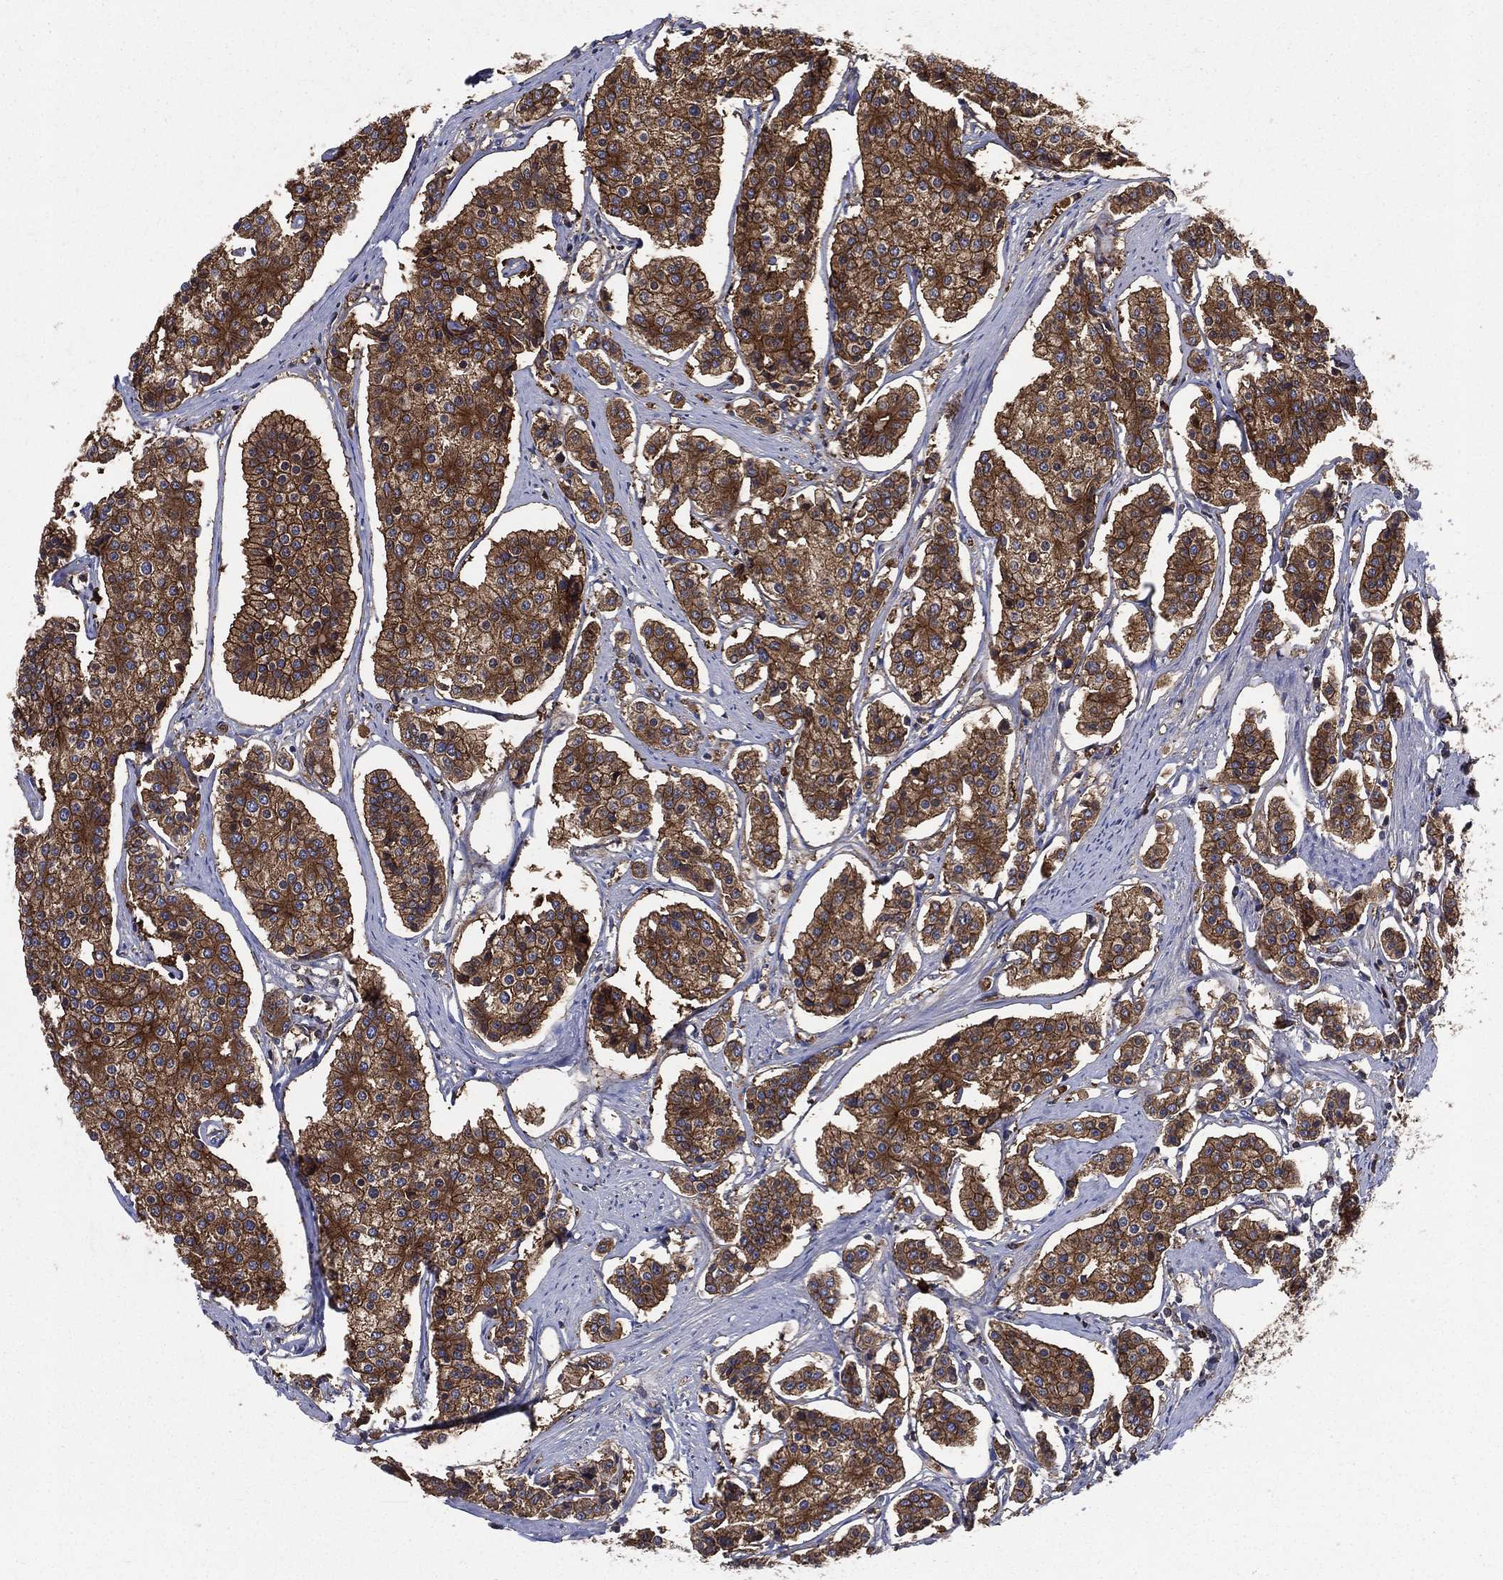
{"staining": {"intensity": "strong", "quantity": ">75%", "location": "cytoplasmic/membranous"}, "tissue": "carcinoid", "cell_type": "Tumor cells", "image_type": "cancer", "snomed": [{"axis": "morphology", "description": "Carcinoid, malignant, NOS"}, {"axis": "topography", "description": "Small intestine"}], "caption": "Human carcinoid stained for a protein (brown) reveals strong cytoplasmic/membranous positive expression in about >75% of tumor cells.", "gene": "SMPD3", "patient": {"sex": "female", "age": 65}}